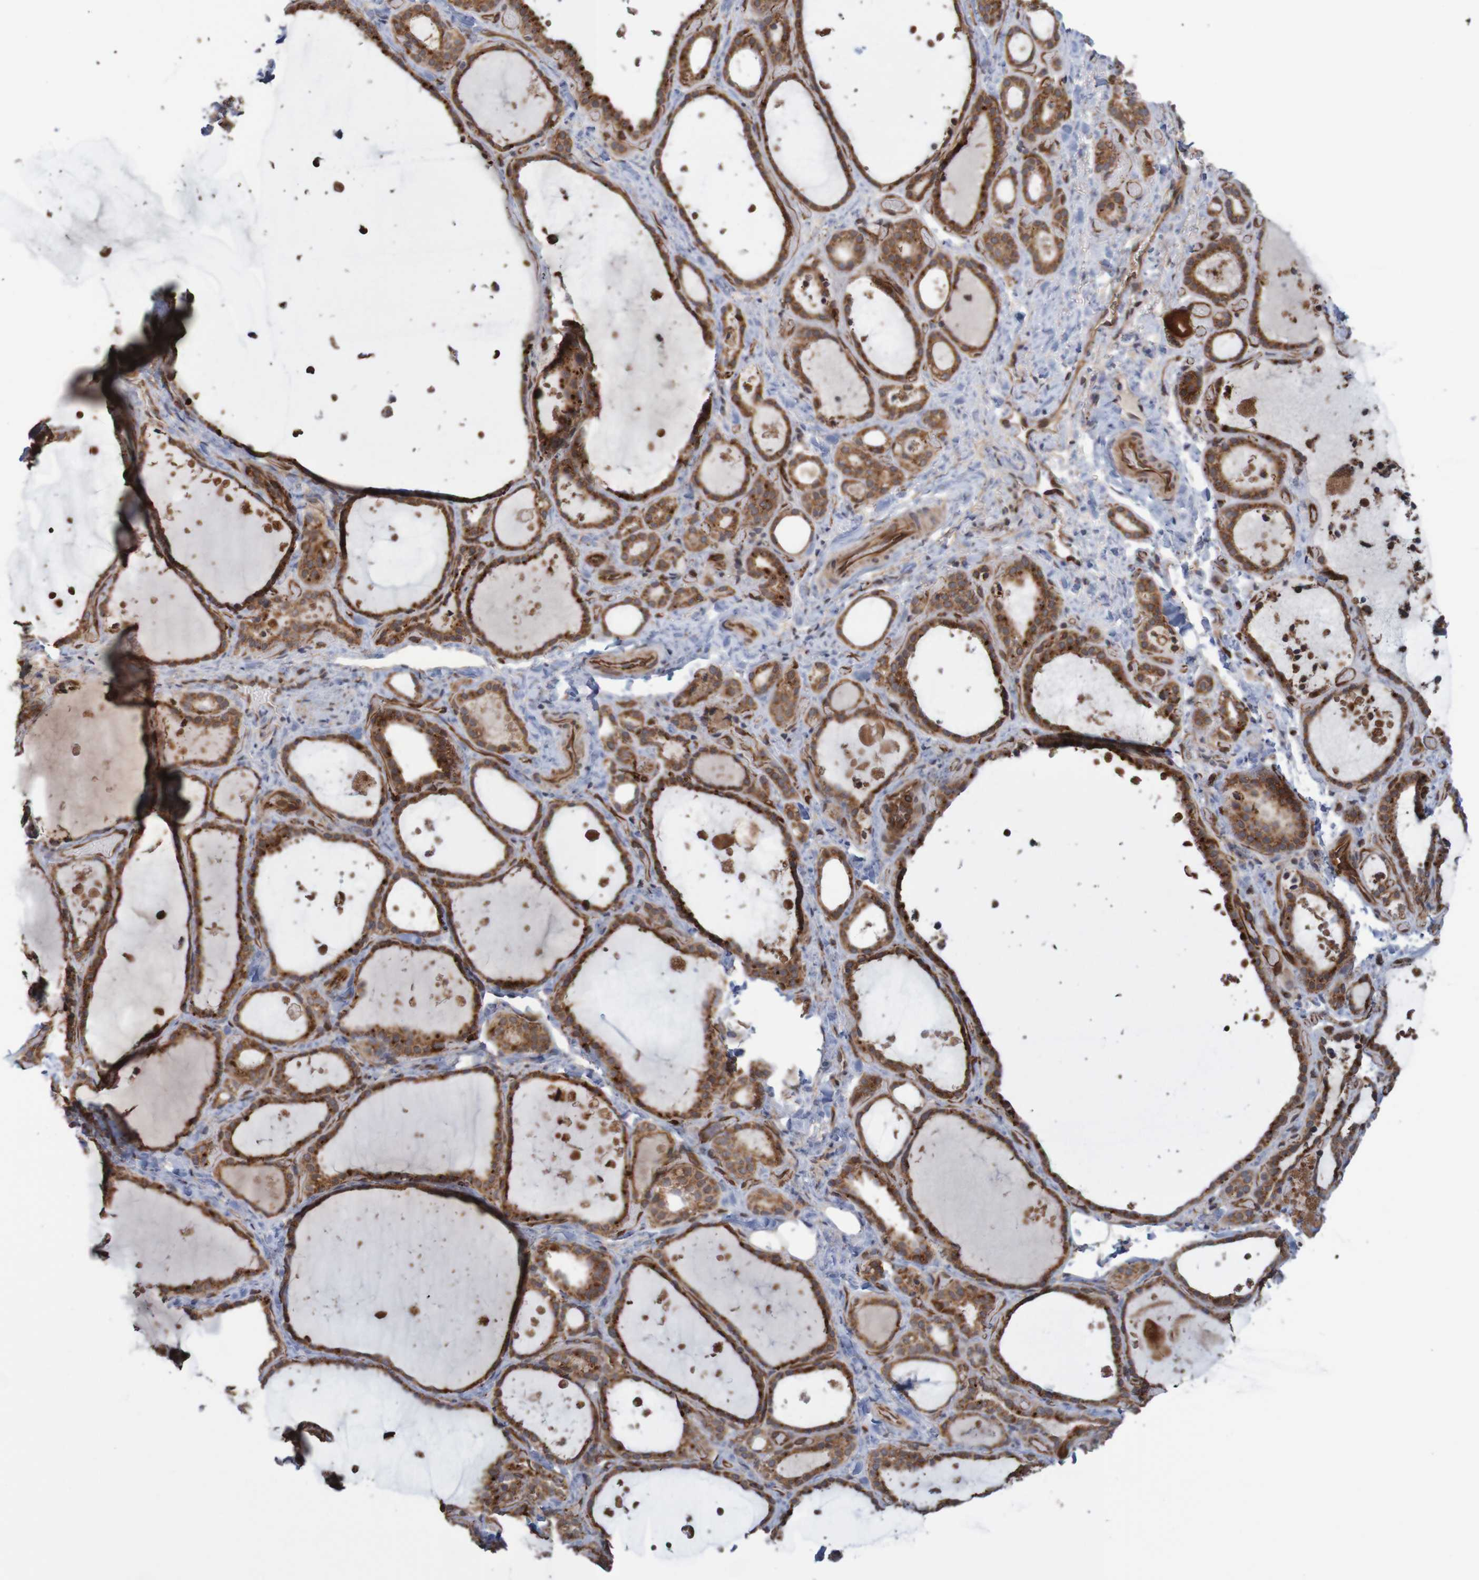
{"staining": {"intensity": "moderate", "quantity": ">75%", "location": "cytoplasmic/membranous"}, "tissue": "thyroid gland", "cell_type": "Glandular cells", "image_type": "normal", "snomed": [{"axis": "morphology", "description": "Normal tissue, NOS"}, {"axis": "topography", "description": "Thyroid gland"}], "caption": "Protein expression analysis of unremarkable human thyroid gland reveals moderate cytoplasmic/membranous expression in approximately >75% of glandular cells.", "gene": "MRPL52", "patient": {"sex": "female", "age": 44}}